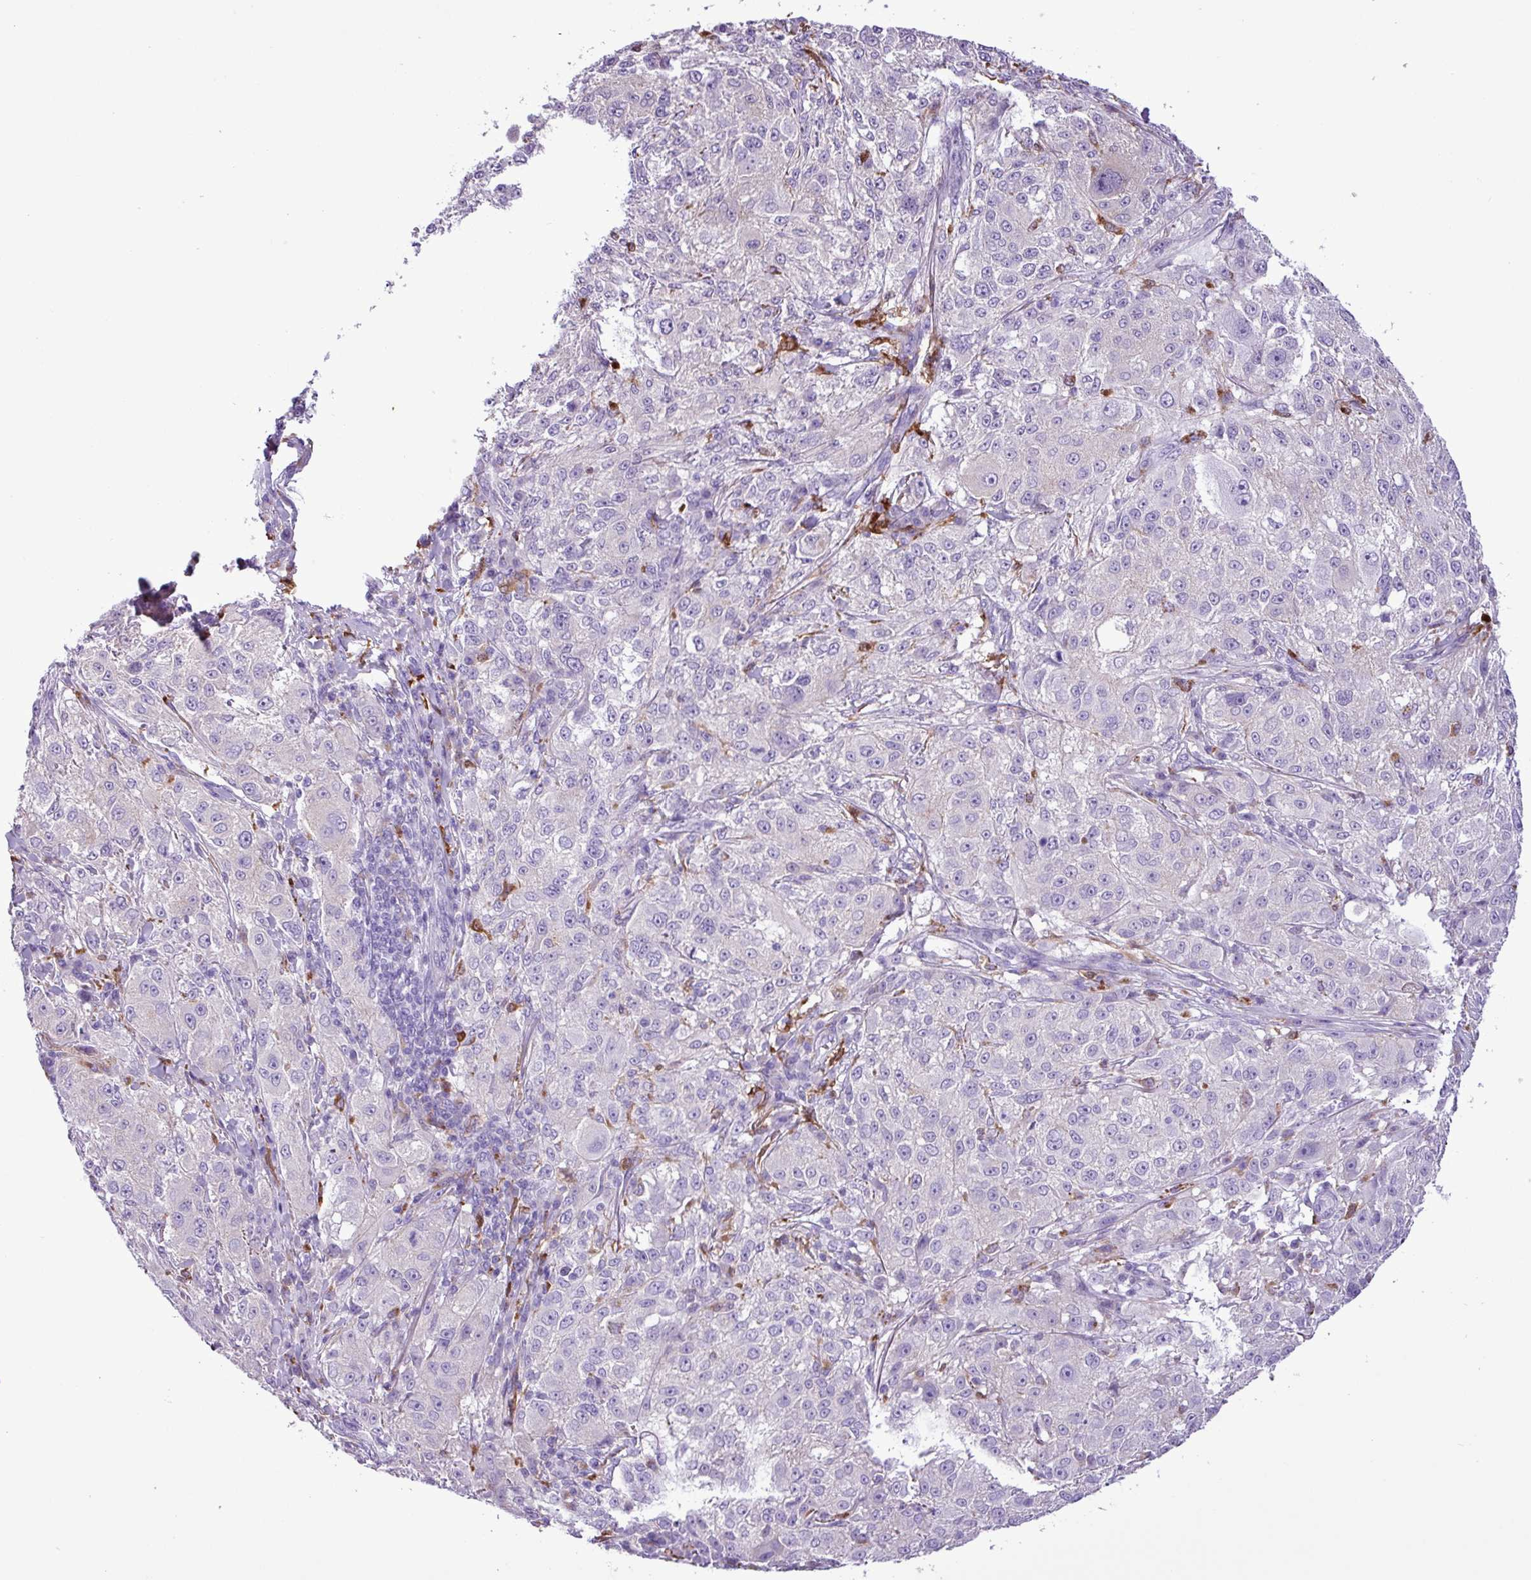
{"staining": {"intensity": "negative", "quantity": "none", "location": "none"}, "tissue": "melanoma", "cell_type": "Tumor cells", "image_type": "cancer", "snomed": [{"axis": "morphology", "description": "Necrosis, NOS"}, {"axis": "morphology", "description": "Malignant melanoma, NOS"}, {"axis": "topography", "description": "Skin"}], "caption": "Immunohistochemistry (IHC) histopathology image of malignant melanoma stained for a protein (brown), which displays no staining in tumor cells.", "gene": "TMEM200C", "patient": {"sex": "female", "age": 87}}